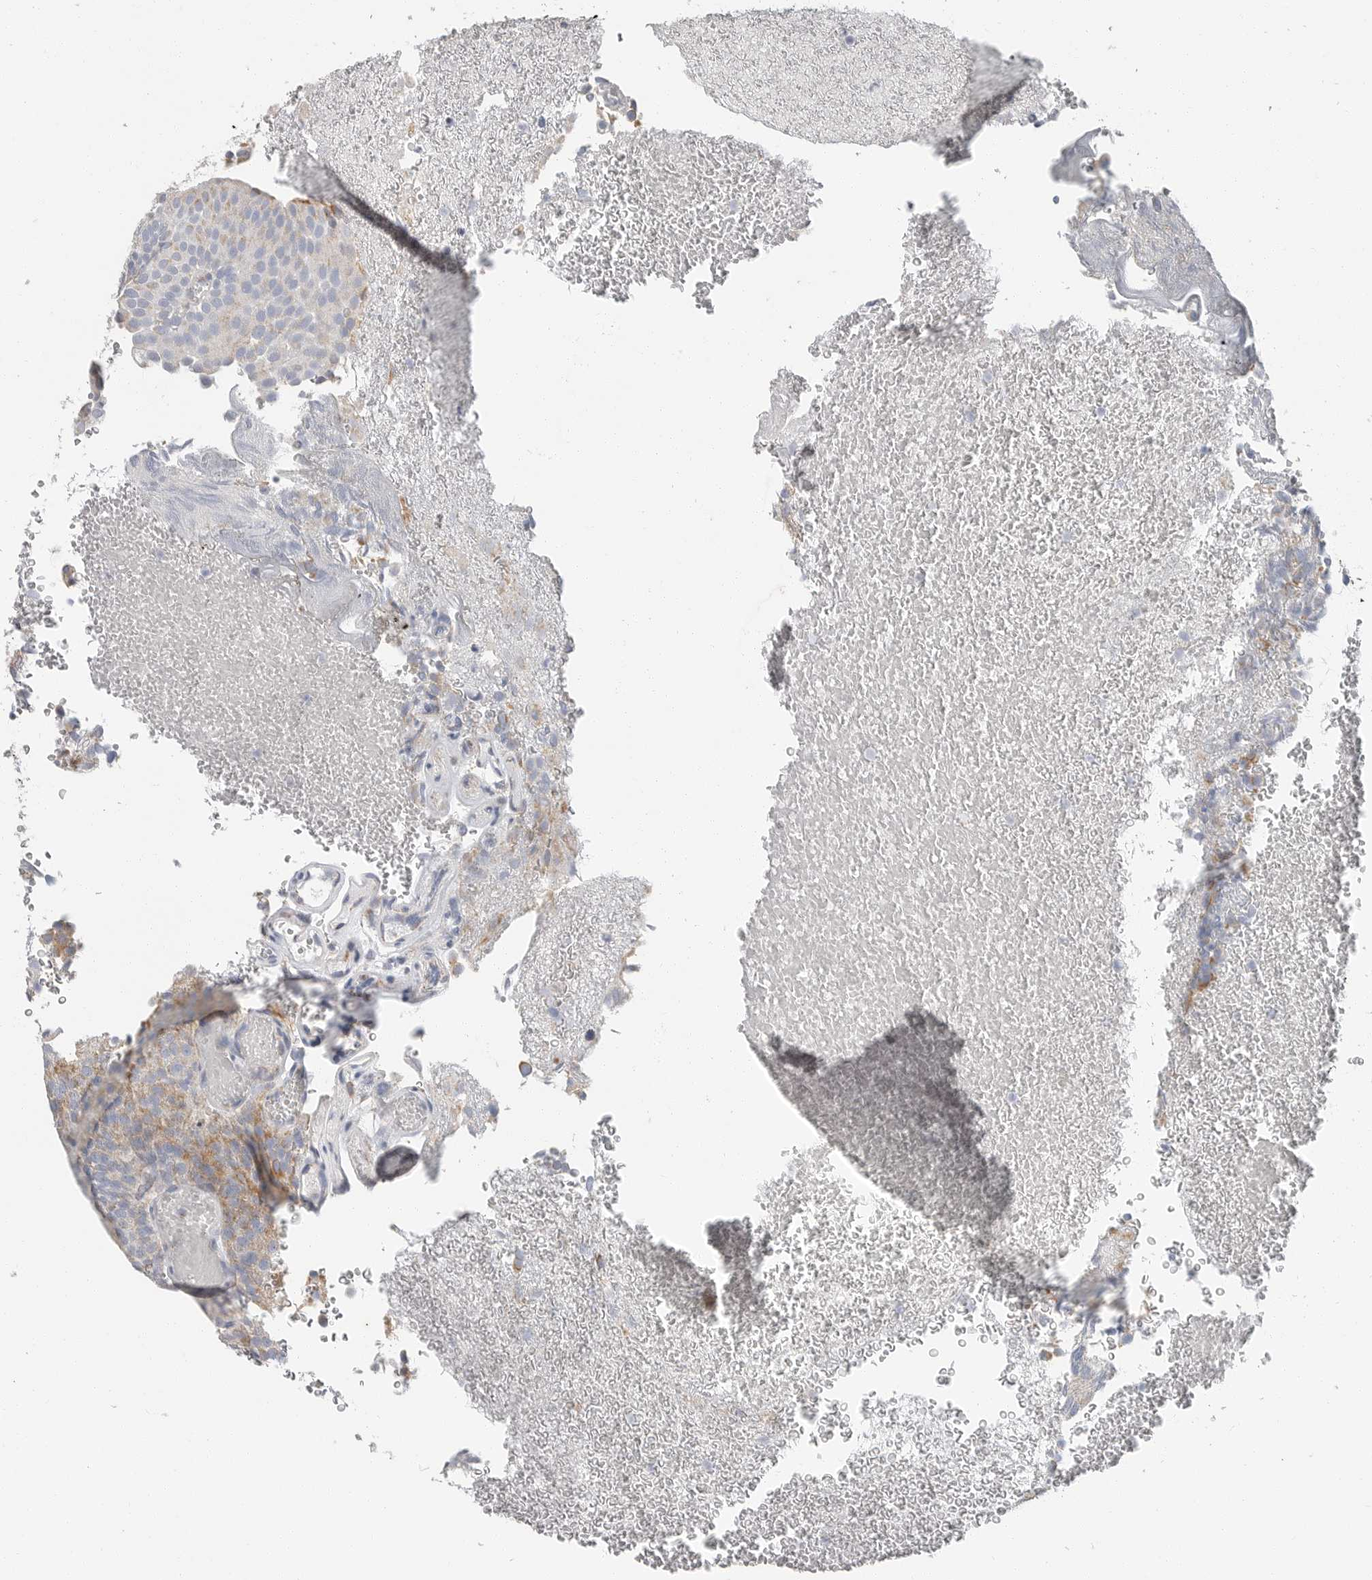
{"staining": {"intensity": "weak", "quantity": "<25%", "location": "cytoplasmic/membranous"}, "tissue": "urothelial cancer", "cell_type": "Tumor cells", "image_type": "cancer", "snomed": [{"axis": "morphology", "description": "Urothelial carcinoma, Low grade"}, {"axis": "topography", "description": "Urinary bladder"}], "caption": "Photomicrograph shows no protein staining in tumor cells of urothelial cancer tissue.", "gene": "PLN", "patient": {"sex": "male", "age": 78}}